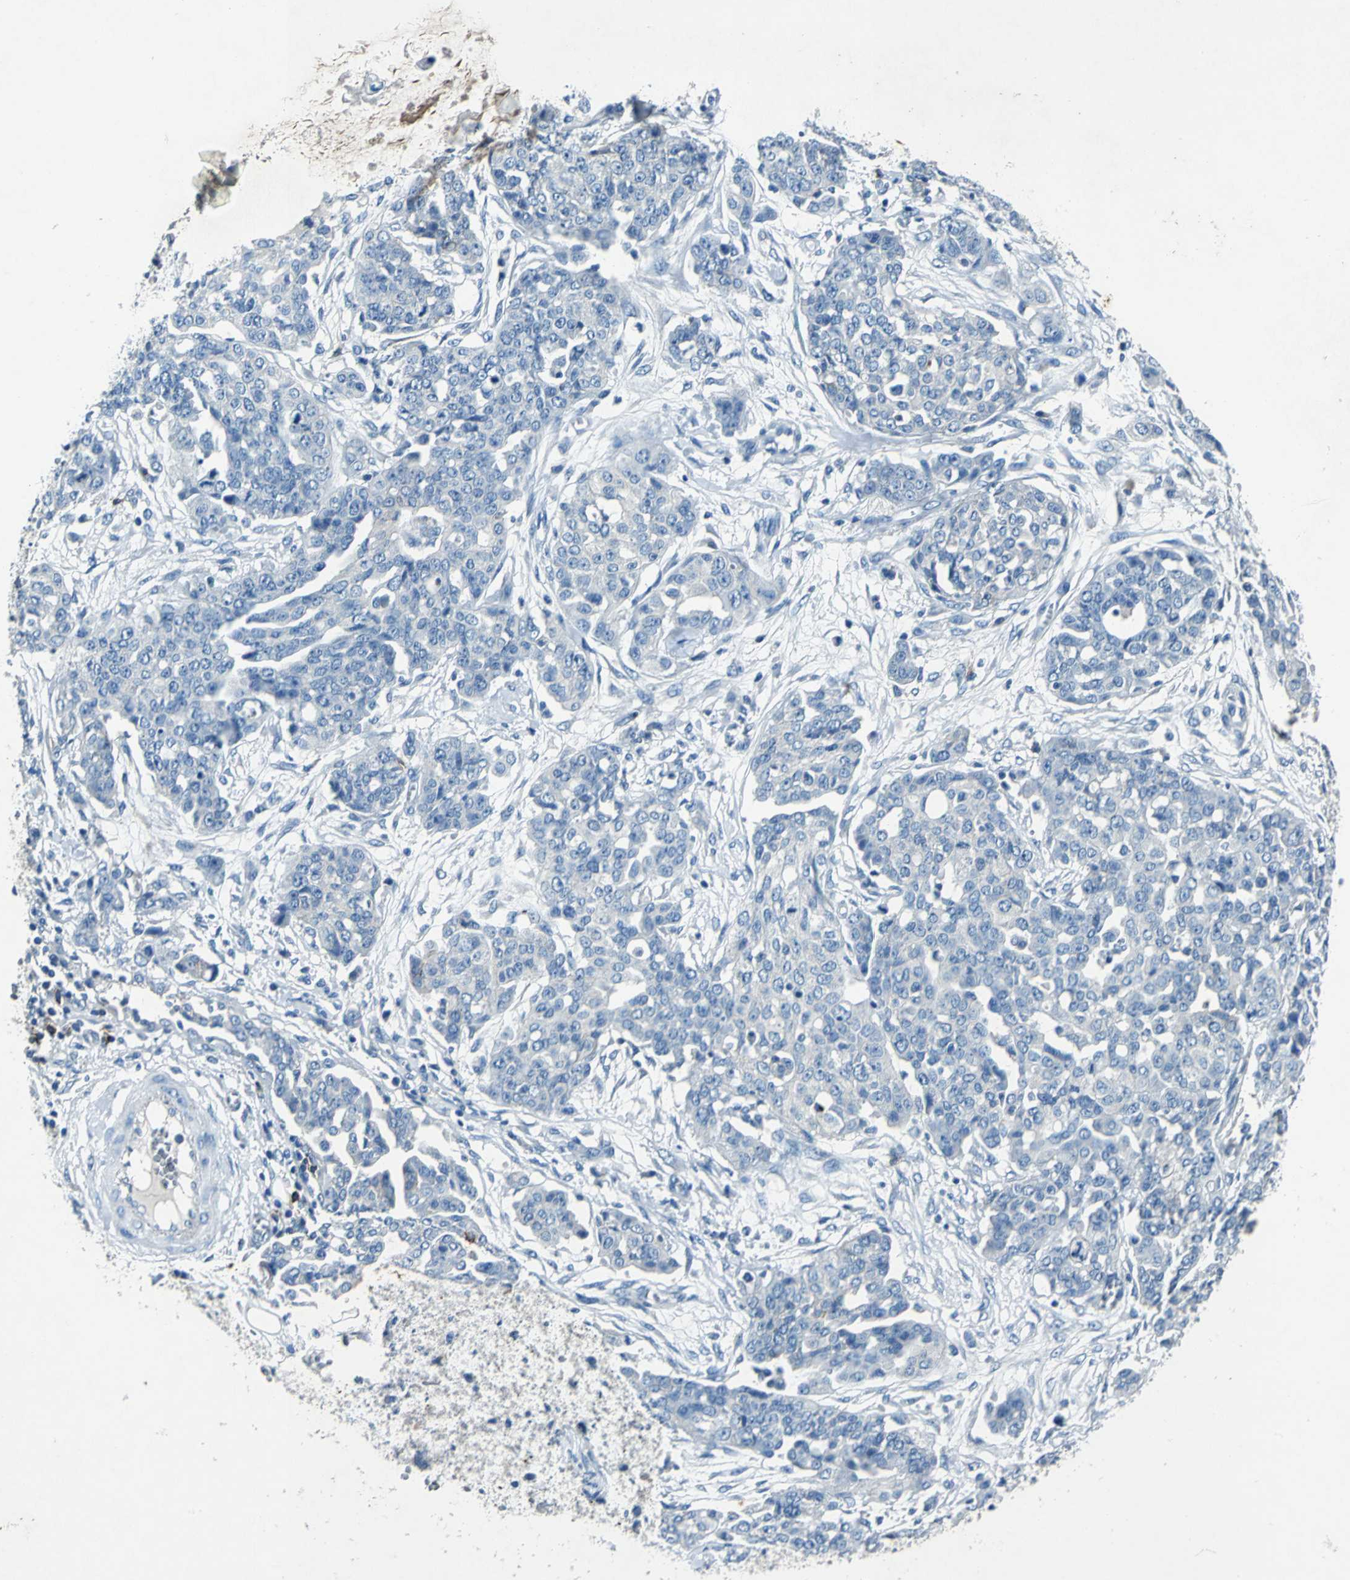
{"staining": {"intensity": "negative", "quantity": "none", "location": "none"}, "tissue": "ovarian cancer", "cell_type": "Tumor cells", "image_type": "cancer", "snomed": [{"axis": "morphology", "description": "Cystadenocarcinoma, serous, NOS"}, {"axis": "topography", "description": "Soft tissue"}, {"axis": "topography", "description": "Ovary"}], "caption": "An immunohistochemistry photomicrograph of ovarian cancer (serous cystadenocarcinoma) is shown. There is no staining in tumor cells of ovarian cancer (serous cystadenocarcinoma). (DAB immunohistochemistry visualized using brightfield microscopy, high magnification).", "gene": "RPS13", "patient": {"sex": "female", "age": 57}}